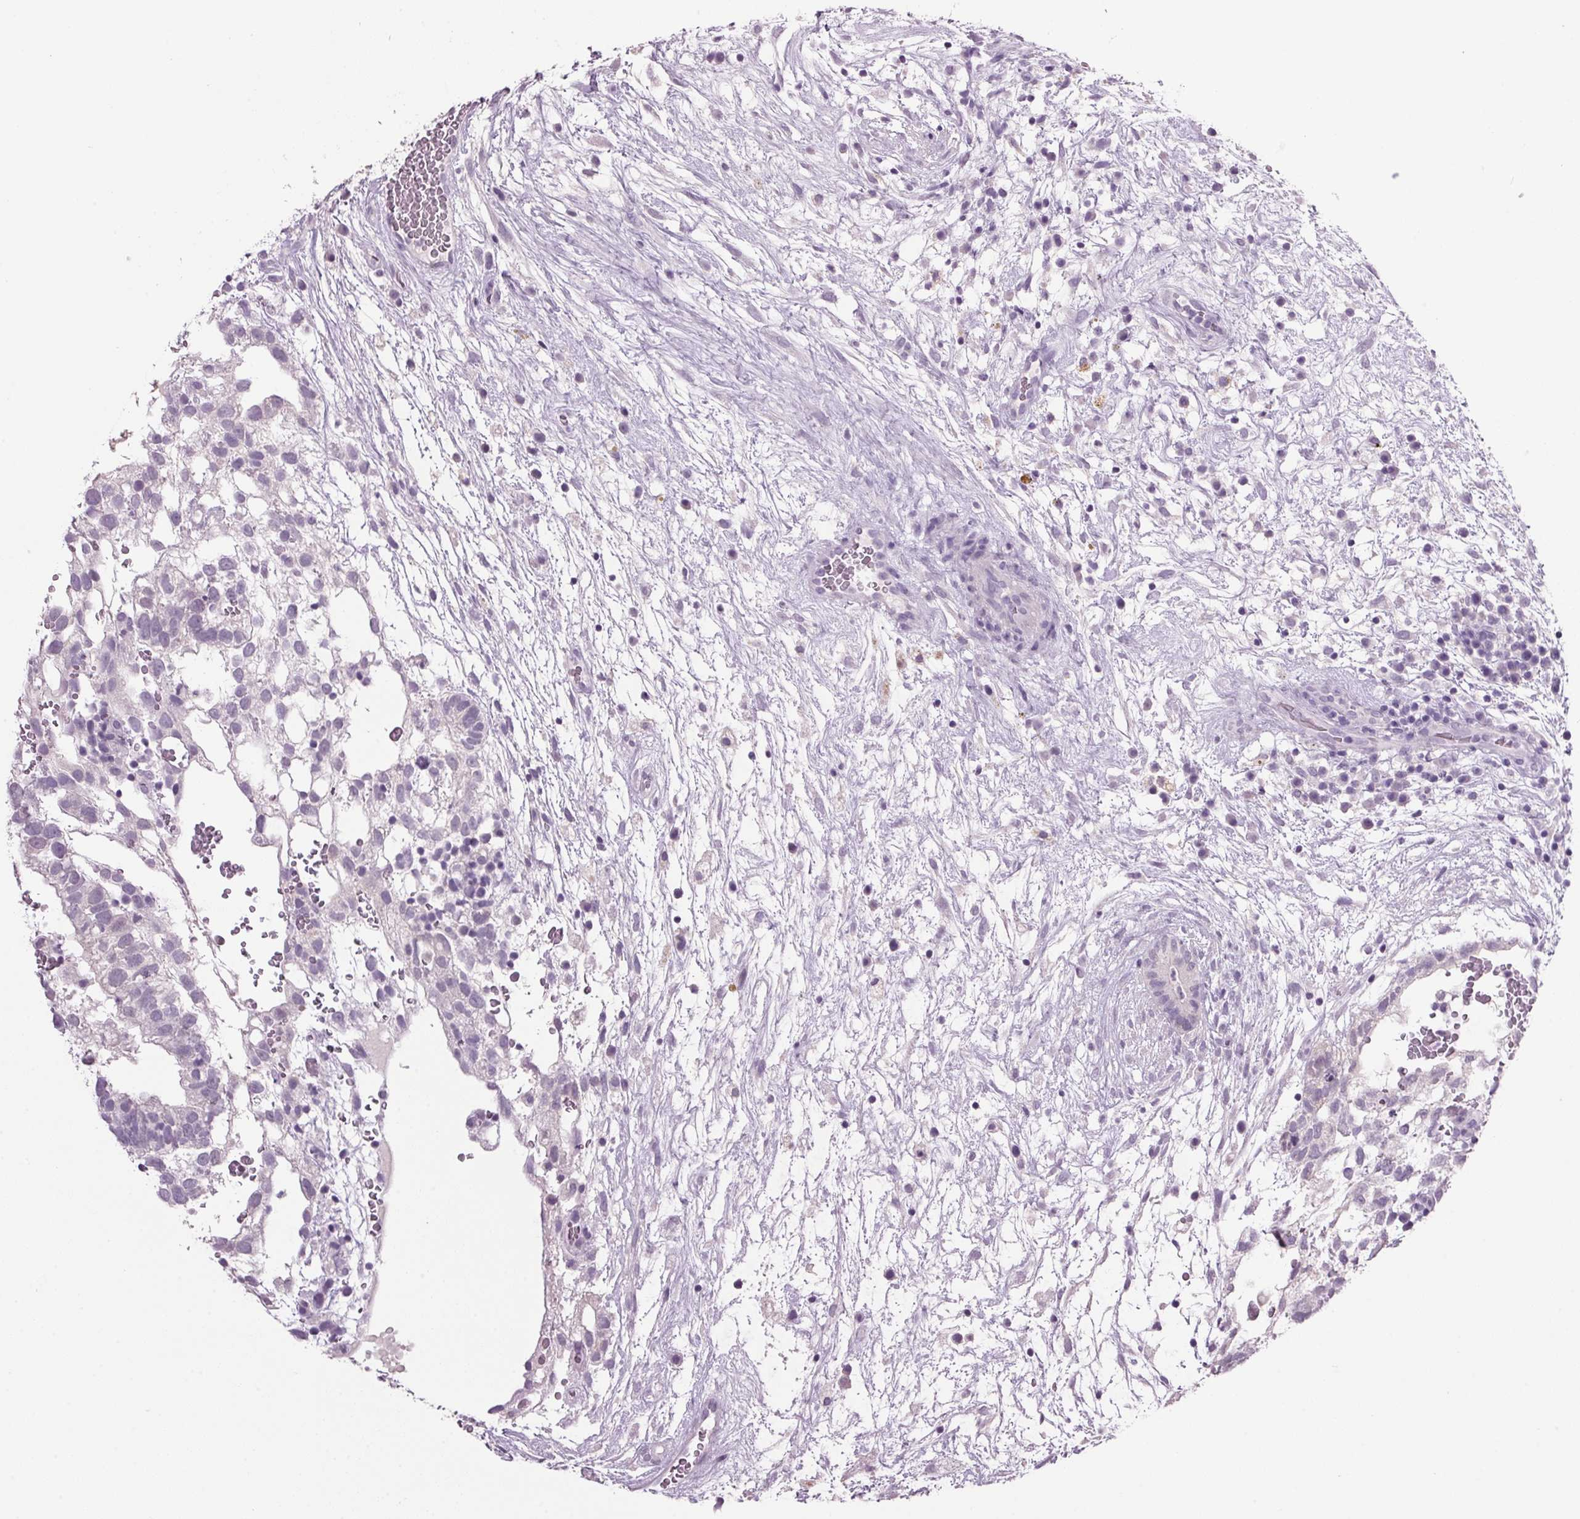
{"staining": {"intensity": "negative", "quantity": "none", "location": "none"}, "tissue": "testis cancer", "cell_type": "Tumor cells", "image_type": "cancer", "snomed": [{"axis": "morphology", "description": "Normal tissue, NOS"}, {"axis": "morphology", "description": "Carcinoma, Embryonal, NOS"}, {"axis": "topography", "description": "Testis"}], "caption": "A histopathology image of human embryonal carcinoma (testis) is negative for staining in tumor cells. (Stains: DAB IHC with hematoxylin counter stain, Microscopy: brightfield microscopy at high magnification).", "gene": "PPP1R1A", "patient": {"sex": "male", "age": 32}}